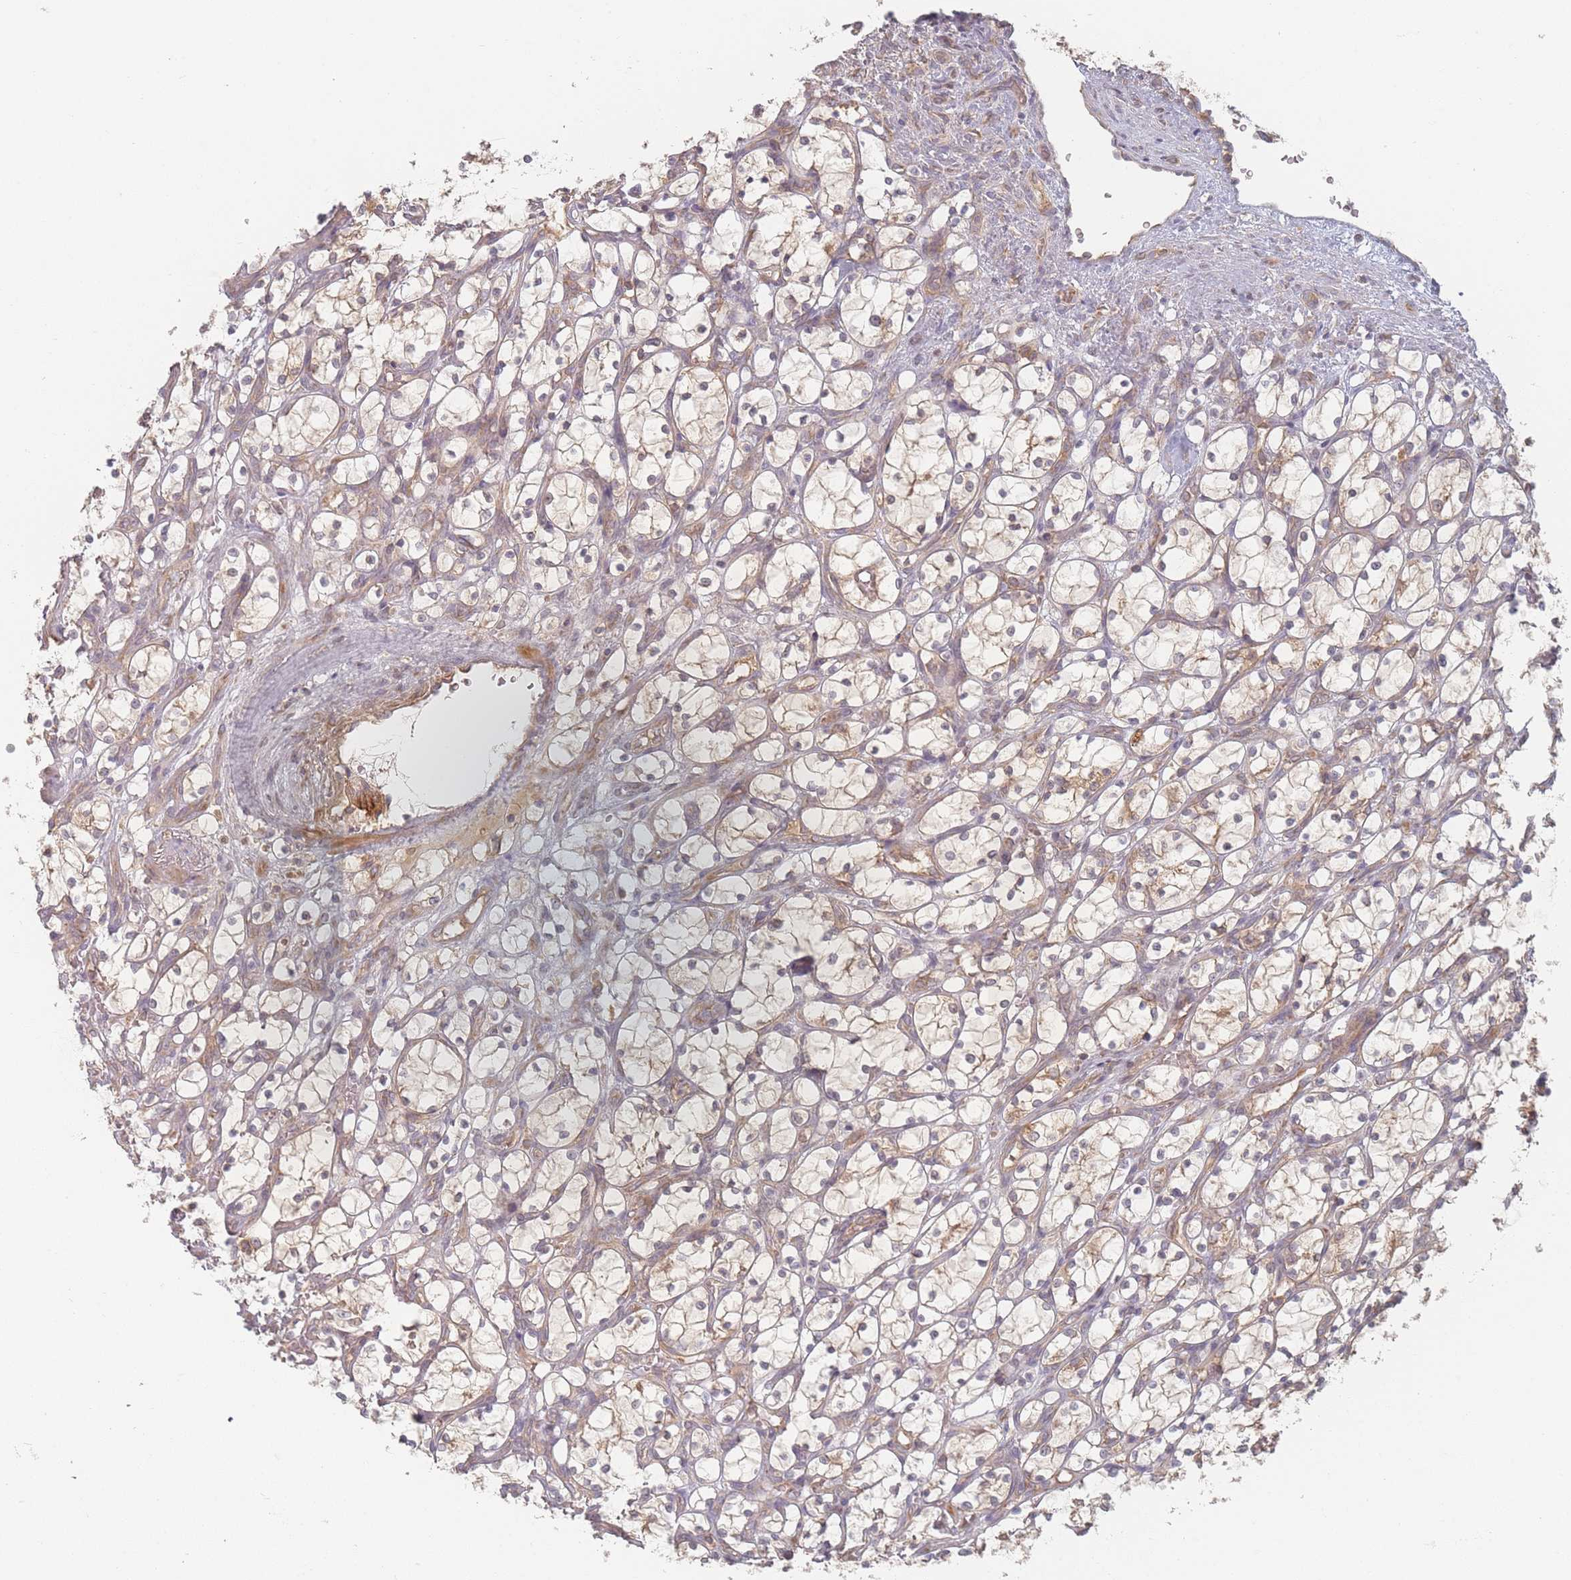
{"staining": {"intensity": "negative", "quantity": "none", "location": "none"}, "tissue": "renal cancer", "cell_type": "Tumor cells", "image_type": "cancer", "snomed": [{"axis": "morphology", "description": "Adenocarcinoma, NOS"}, {"axis": "topography", "description": "Kidney"}], "caption": "This is an IHC histopathology image of human renal cancer (adenocarcinoma). There is no staining in tumor cells.", "gene": "SLC35F3", "patient": {"sex": "female", "age": 69}}